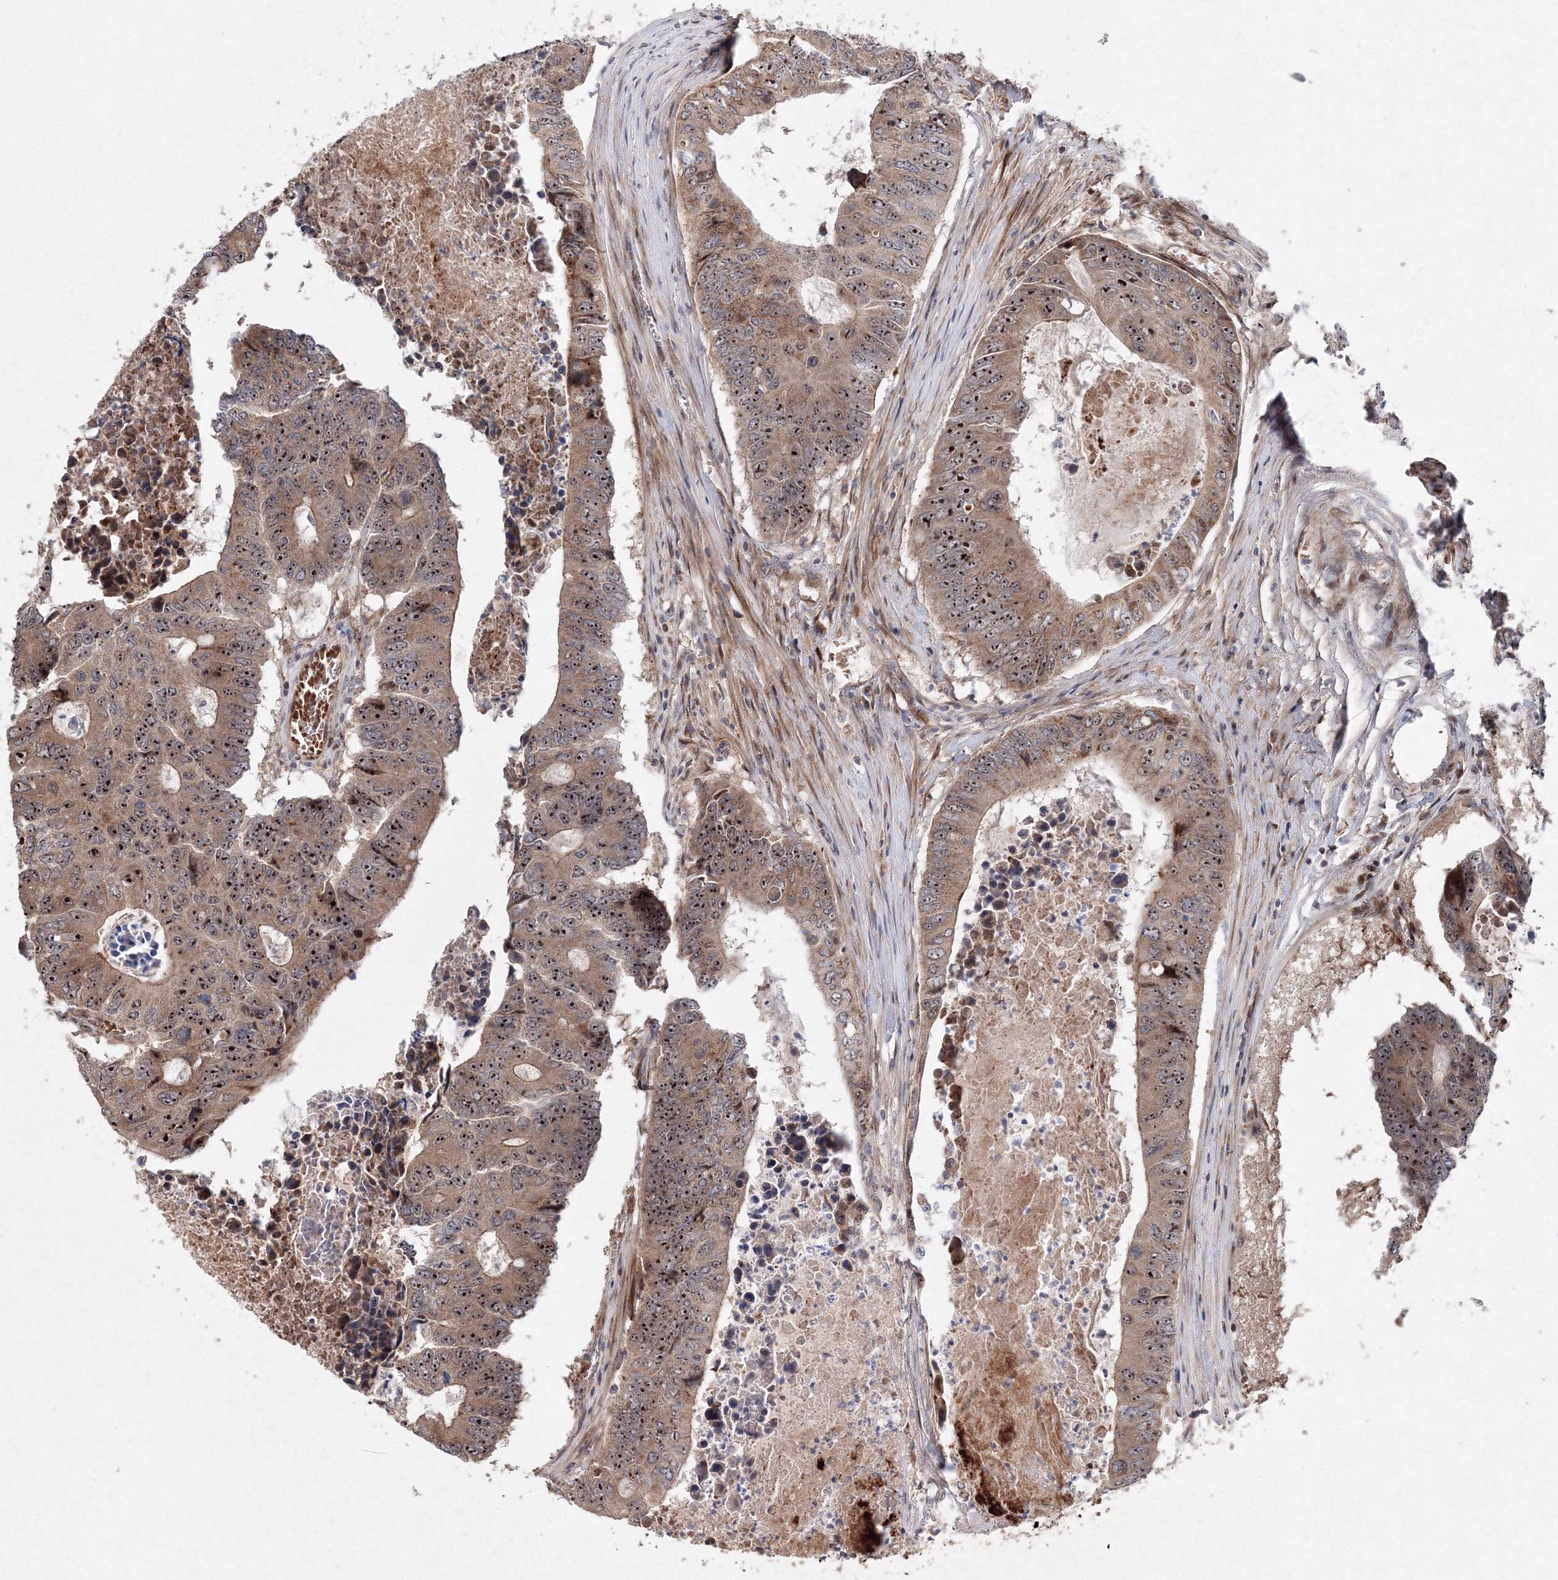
{"staining": {"intensity": "moderate", "quantity": ">75%", "location": "cytoplasmic/membranous,nuclear"}, "tissue": "colorectal cancer", "cell_type": "Tumor cells", "image_type": "cancer", "snomed": [{"axis": "morphology", "description": "Adenocarcinoma, NOS"}, {"axis": "topography", "description": "Colon"}], "caption": "Immunohistochemistry staining of colorectal adenocarcinoma, which exhibits medium levels of moderate cytoplasmic/membranous and nuclear positivity in about >75% of tumor cells indicating moderate cytoplasmic/membranous and nuclear protein expression. The staining was performed using DAB (3,3'-diaminobenzidine) (brown) for protein detection and nuclei were counterstained in hematoxylin (blue).", "gene": "ANKAR", "patient": {"sex": "male", "age": 87}}